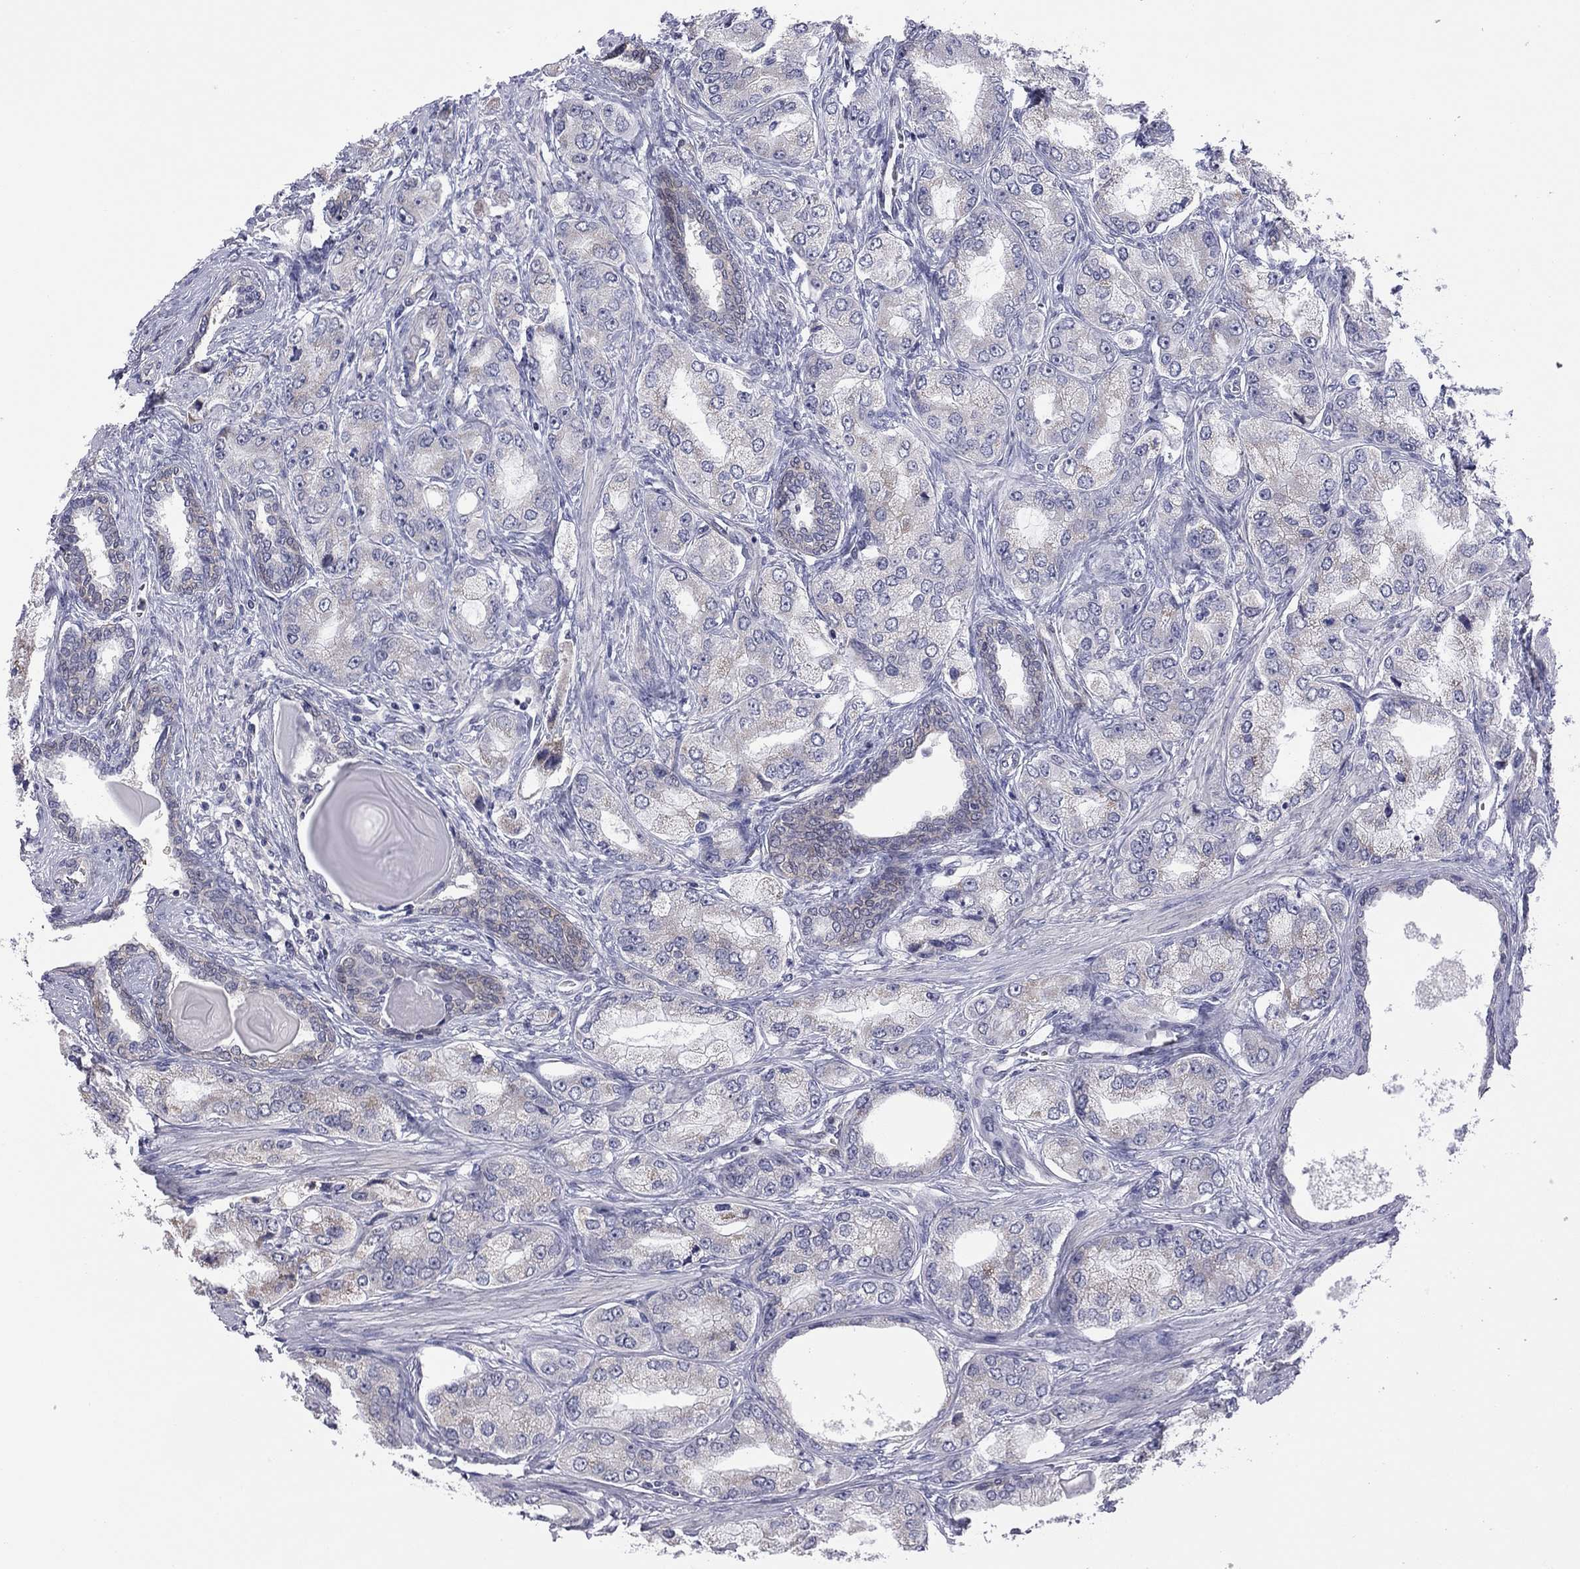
{"staining": {"intensity": "negative", "quantity": "none", "location": "none"}, "tissue": "prostate cancer", "cell_type": "Tumor cells", "image_type": "cancer", "snomed": [{"axis": "morphology", "description": "Adenocarcinoma, Low grade"}, {"axis": "topography", "description": "Prostate"}], "caption": "Histopathology image shows no protein expression in tumor cells of prostate low-grade adenocarcinoma tissue.", "gene": "POU5F2", "patient": {"sex": "male", "age": 69}}